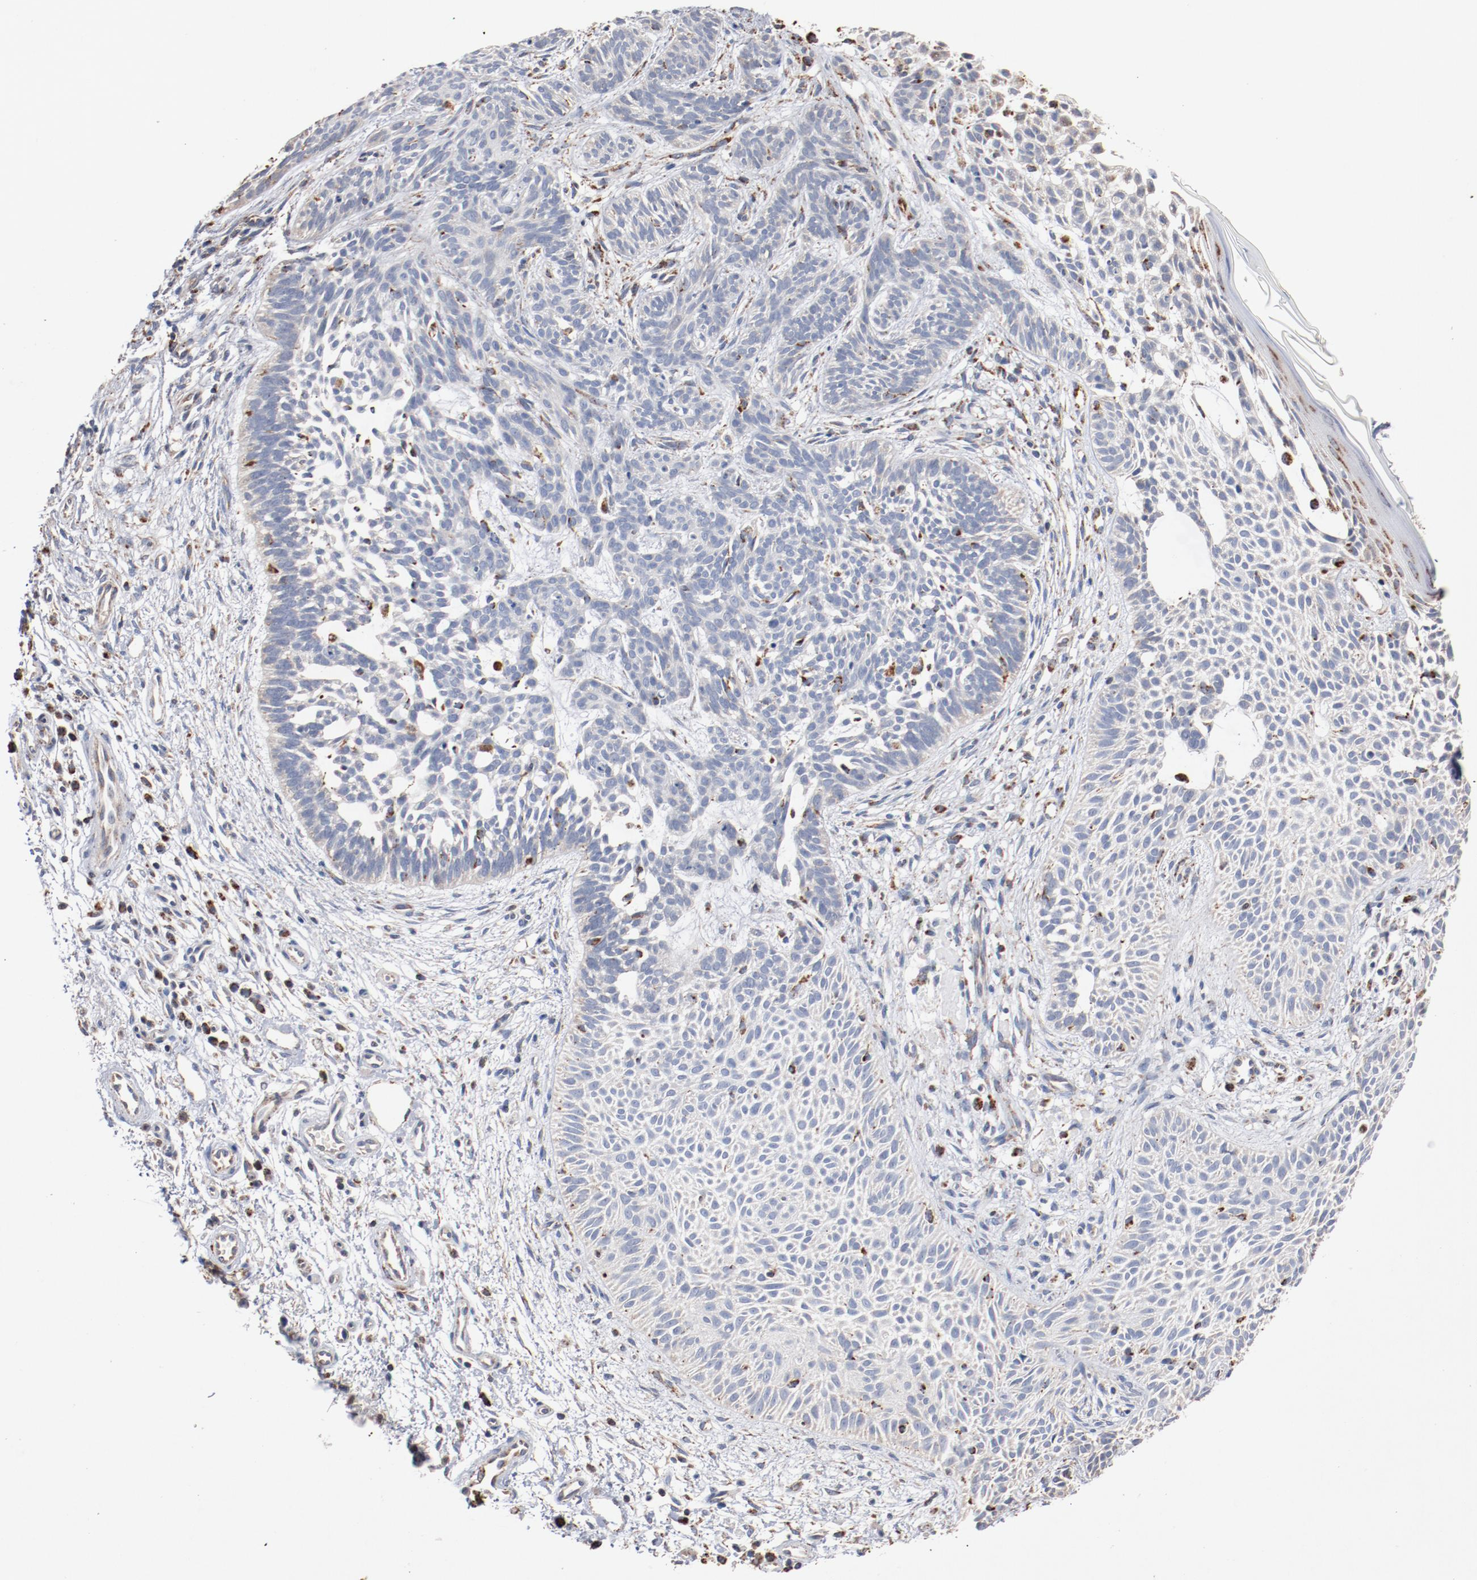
{"staining": {"intensity": "weak", "quantity": "<25%", "location": "cytoplasmic/membranous"}, "tissue": "skin cancer", "cell_type": "Tumor cells", "image_type": "cancer", "snomed": [{"axis": "morphology", "description": "Normal tissue, NOS"}, {"axis": "morphology", "description": "Basal cell carcinoma"}, {"axis": "topography", "description": "Skin"}], "caption": "Skin basal cell carcinoma was stained to show a protein in brown. There is no significant positivity in tumor cells. (Brightfield microscopy of DAB immunohistochemistry (IHC) at high magnification).", "gene": "NDUFS4", "patient": {"sex": "female", "age": 69}}